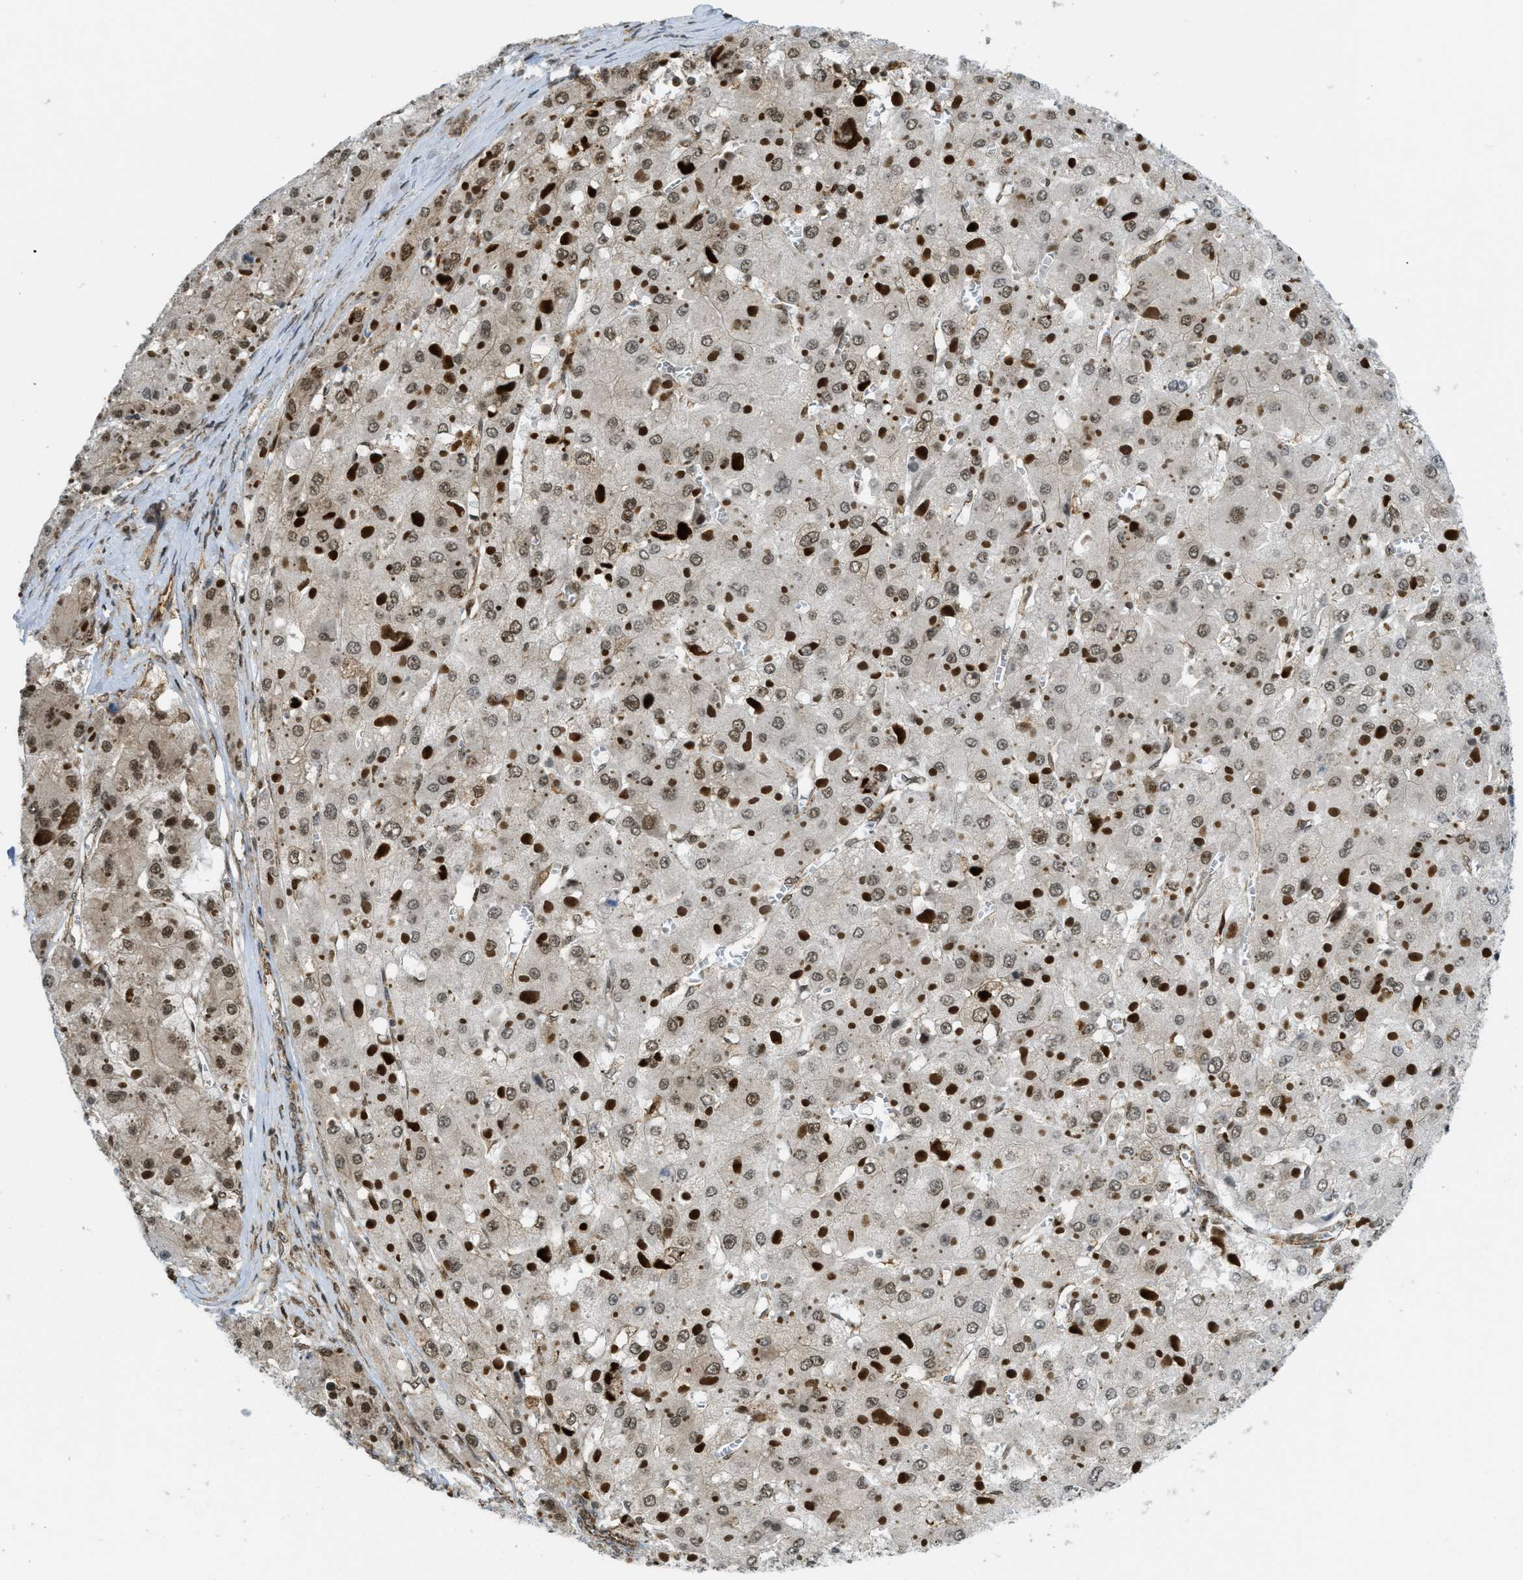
{"staining": {"intensity": "moderate", "quantity": ">75%", "location": "nuclear"}, "tissue": "liver cancer", "cell_type": "Tumor cells", "image_type": "cancer", "snomed": [{"axis": "morphology", "description": "Carcinoma, Hepatocellular, NOS"}, {"axis": "topography", "description": "Liver"}], "caption": "An immunohistochemistry (IHC) image of neoplastic tissue is shown. Protein staining in brown shows moderate nuclear positivity in hepatocellular carcinoma (liver) within tumor cells.", "gene": "TNPO1", "patient": {"sex": "female", "age": 73}}